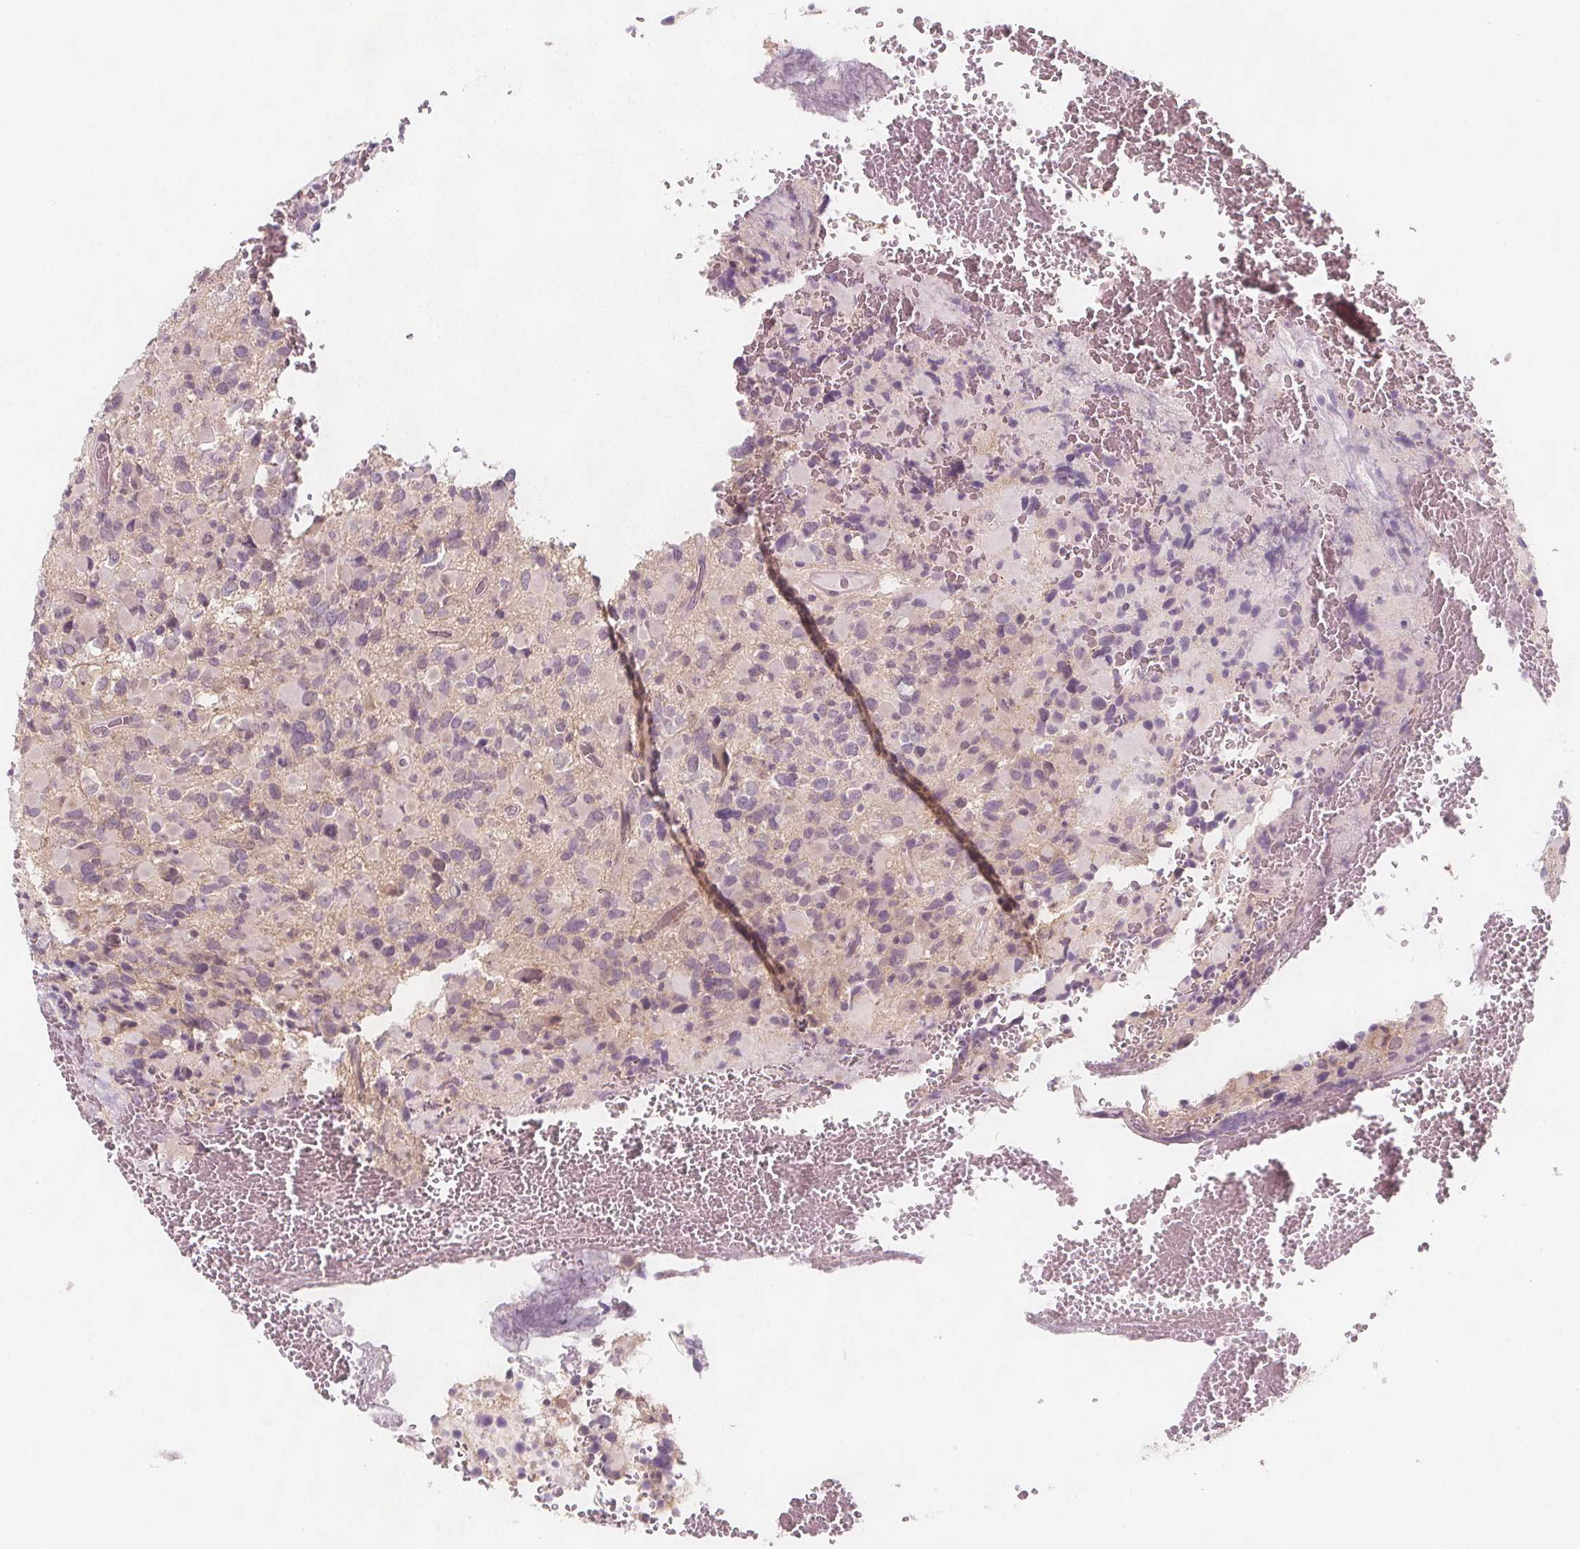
{"staining": {"intensity": "negative", "quantity": "none", "location": "none"}, "tissue": "glioma", "cell_type": "Tumor cells", "image_type": "cancer", "snomed": [{"axis": "morphology", "description": "Glioma, malignant, High grade"}, {"axis": "topography", "description": "Brain"}], "caption": "Malignant glioma (high-grade) was stained to show a protein in brown. There is no significant staining in tumor cells.", "gene": "C1orf167", "patient": {"sex": "female", "age": 40}}